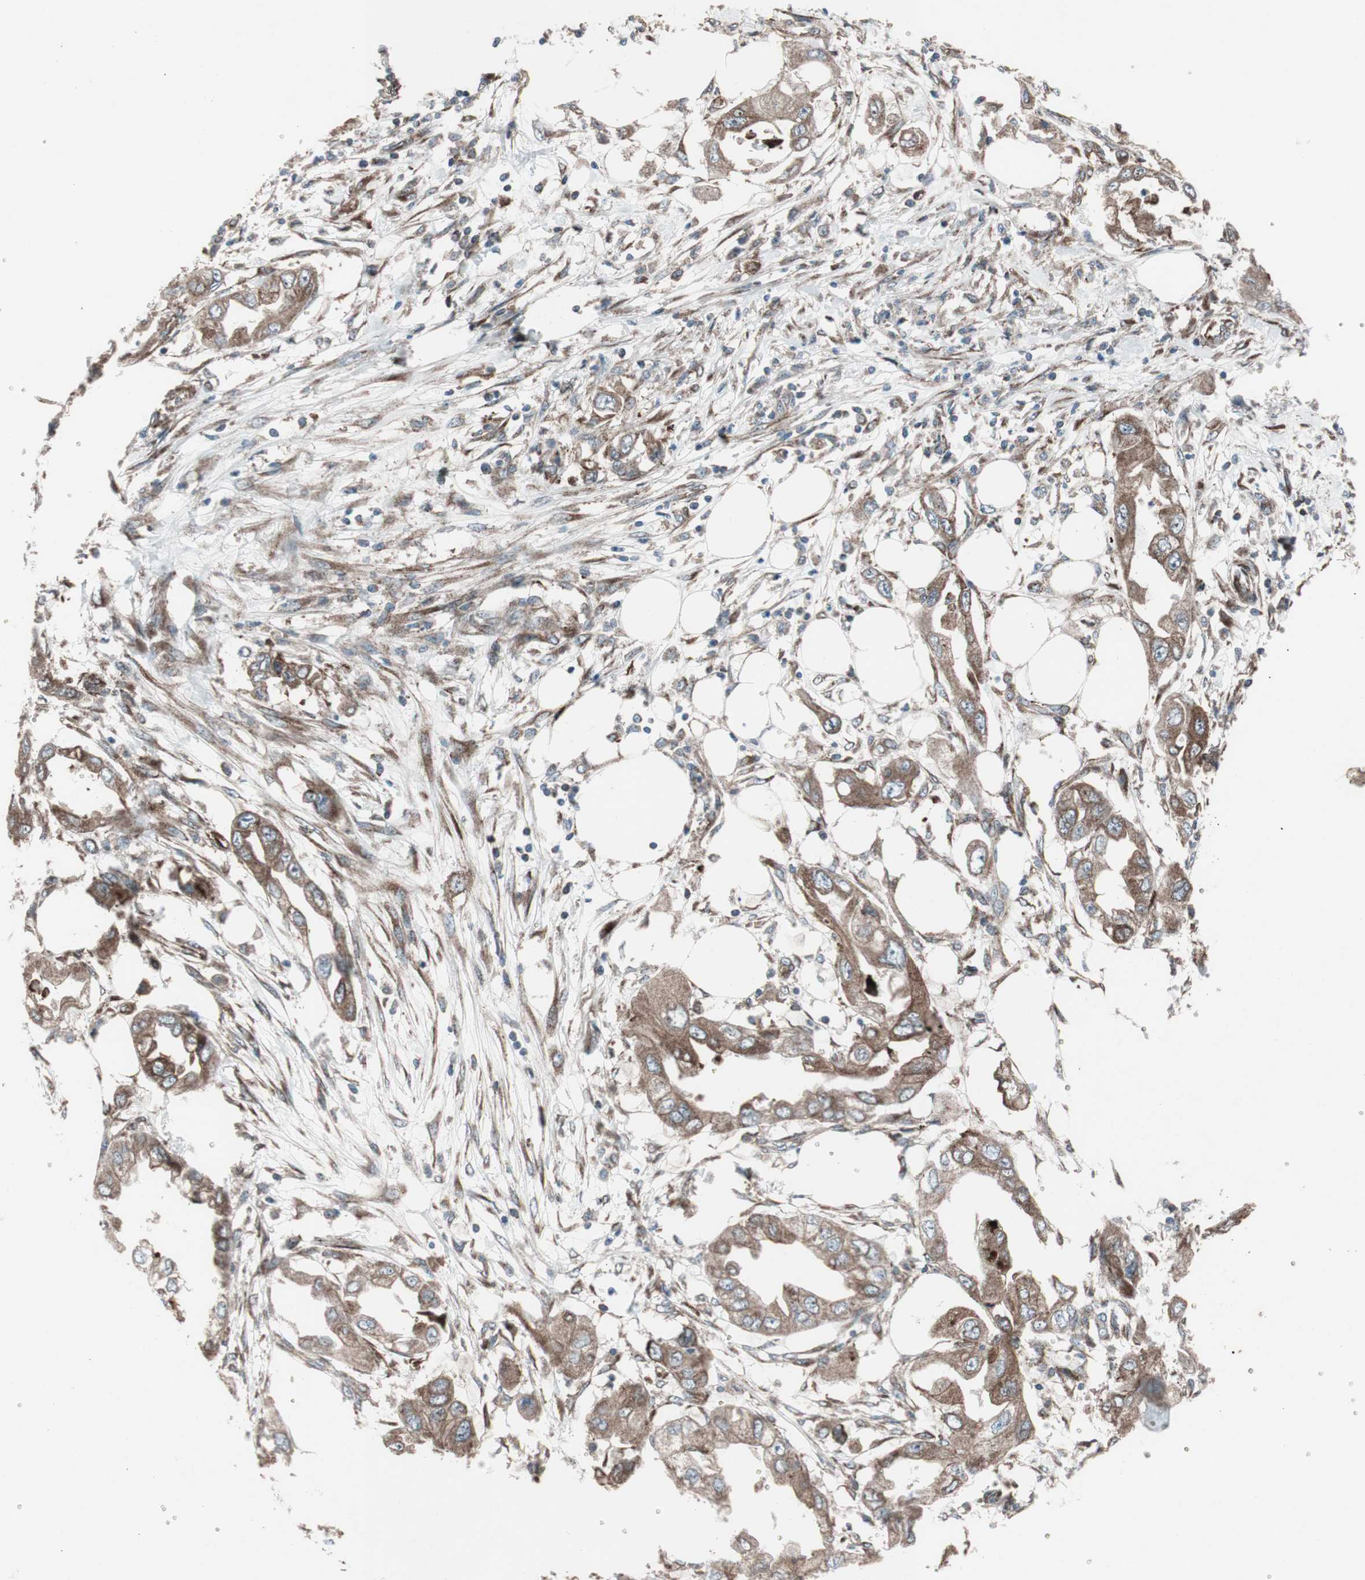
{"staining": {"intensity": "moderate", "quantity": ">75%", "location": "cytoplasmic/membranous"}, "tissue": "endometrial cancer", "cell_type": "Tumor cells", "image_type": "cancer", "snomed": [{"axis": "morphology", "description": "Adenocarcinoma, NOS"}, {"axis": "topography", "description": "Endometrium"}], "caption": "The histopathology image displays staining of endometrial cancer, revealing moderate cytoplasmic/membranous protein staining (brown color) within tumor cells.", "gene": "CCL14", "patient": {"sex": "female", "age": 67}}